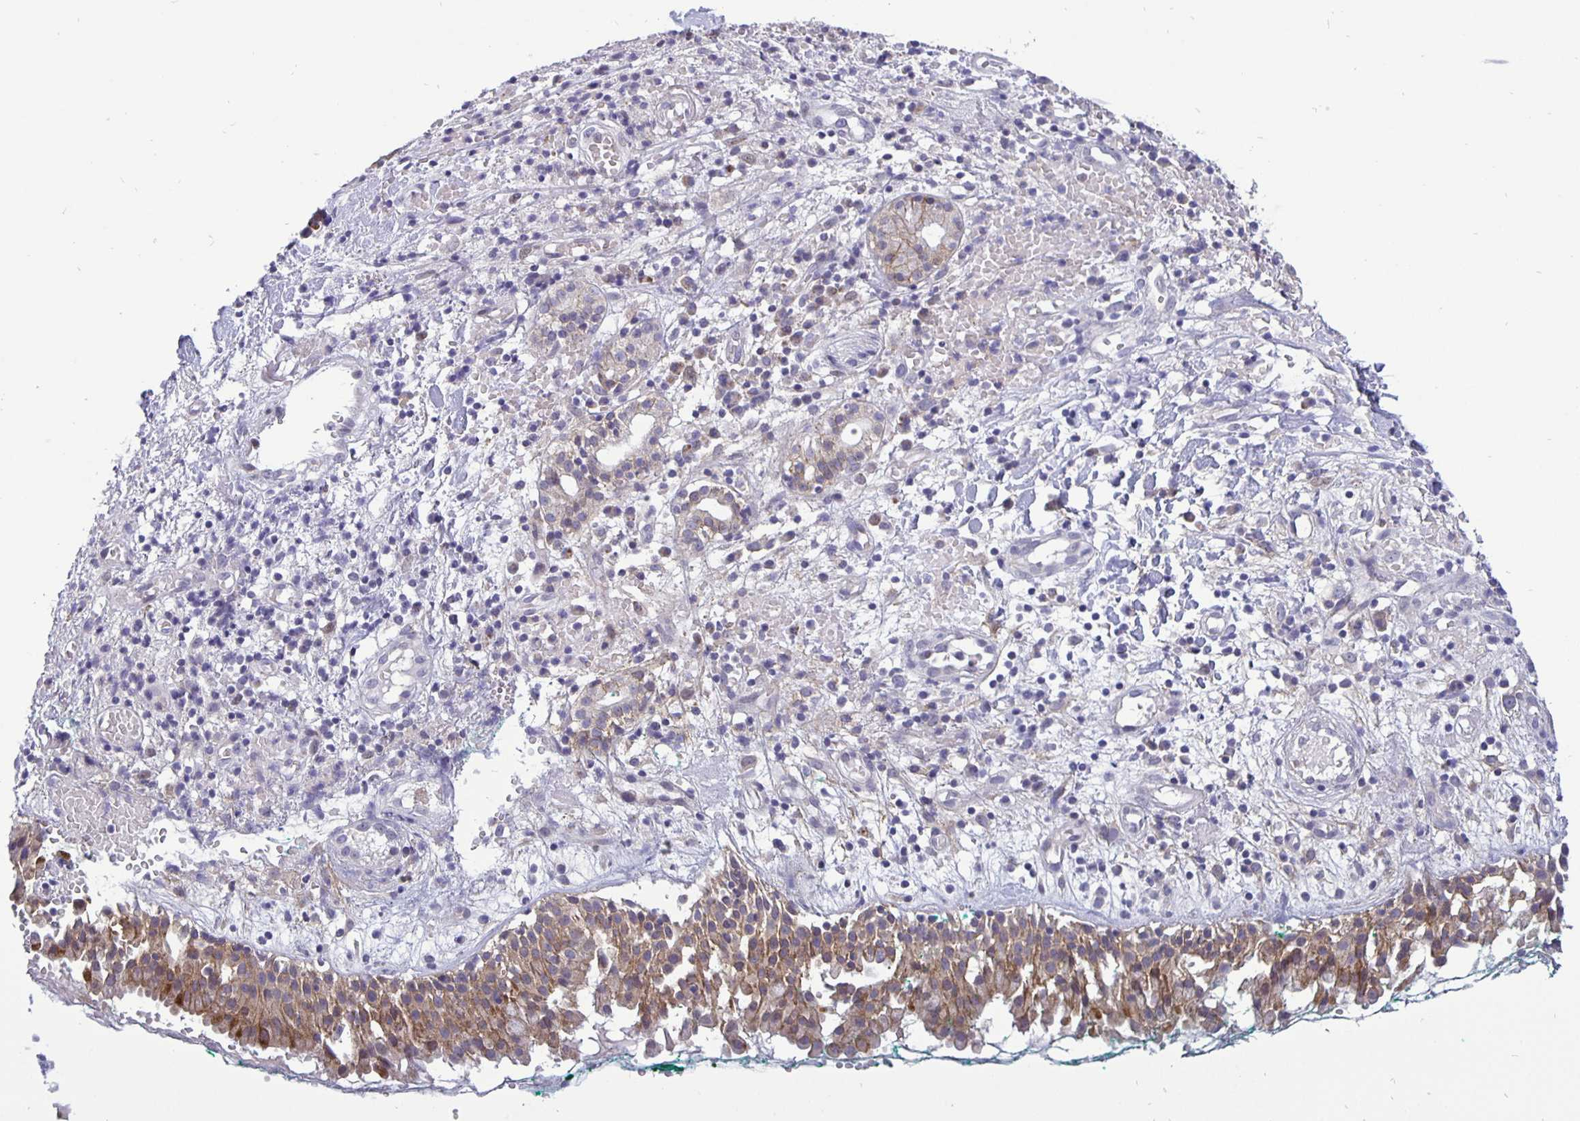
{"staining": {"intensity": "moderate", "quantity": ">75%", "location": "cytoplasmic/membranous"}, "tissue": "nasopharynx", "cell_type": "Respiratory epithelial cells", "image_type": "normal", "snomed": [{"axis": "morphology", "description": "Normal tissue, NOS"}, {"axis": "morphology", "description": "Basal cell carcinoma"}, {"axis": "topography", "description": "Cartilage tissue"}, {"axis": "topography", "description": "Nasopharynx"}, {"axis": "topography", "description": "Oral tissue"}], "caption": "Nasopharynx stained for a protein (brown) exhibits moderate cytoplasmic/membranous positive expression in approximately >75% of respiratory epithelial cells.", "gene": "ERBB2", "patient": {"sex": "female", "age": 77}}